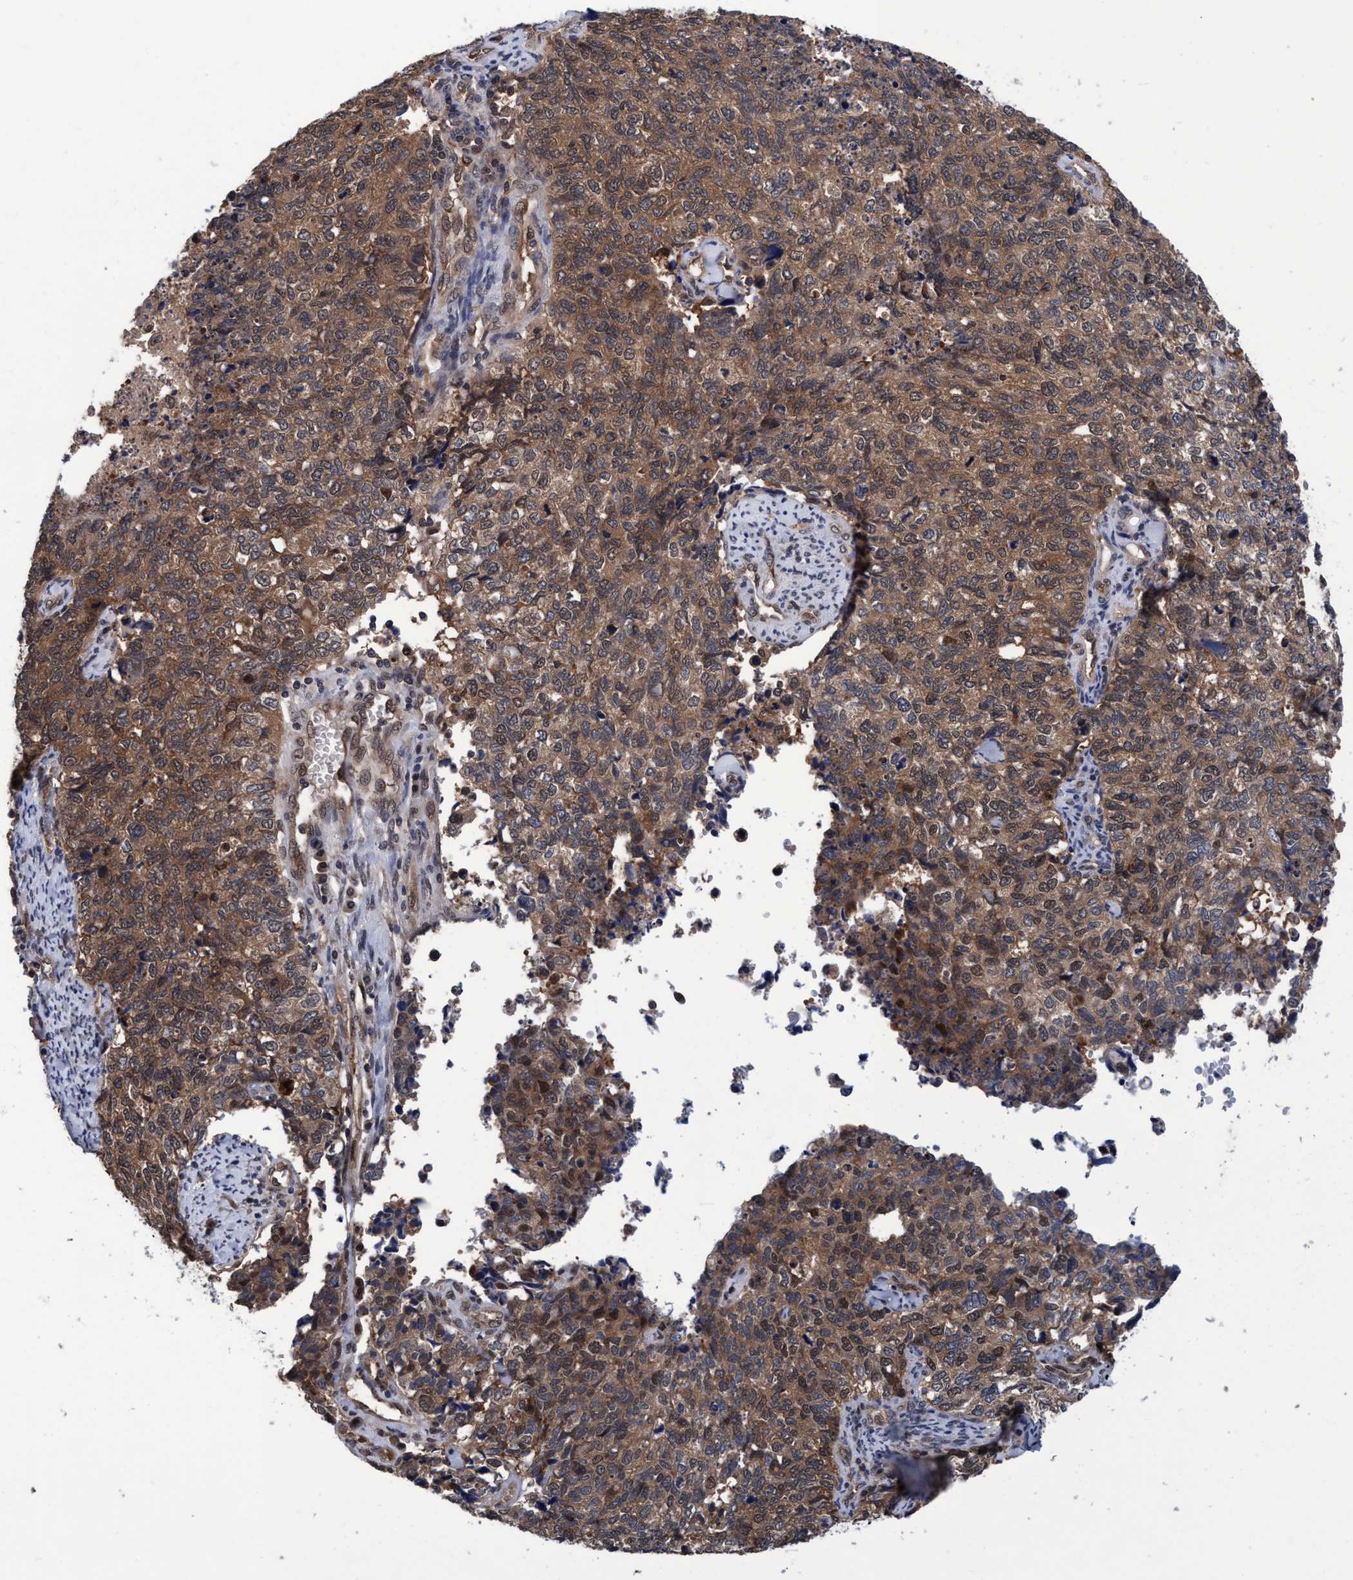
{"staining": {"intensity": "moderate", "quantity": ">75%", "location": "cytoplasmic/membranous"}, "tissue": "cervical cancer", "cell_type": "Tumor cells", "image_type": "cancer", "snomed": [{"axis": "morphology", "description": "Squamous cell carcinoma, NOS"}, {"axis": "topography", "description": "Cervix"}], "caption": "Immunohistochemistry (IHC) of human cervical cancer shows medium levels of moderate cytoplasmic/membranous positivity in about >75% of tumor cells. The protein is stained brown, and the nuclei are stained in blue (DAB (3,3'-diaminobenzidine) IHC with brightfield microscopy, high magnification).", "gene": "PSMD12", "patient": {"sex": "female", "age": 63}}